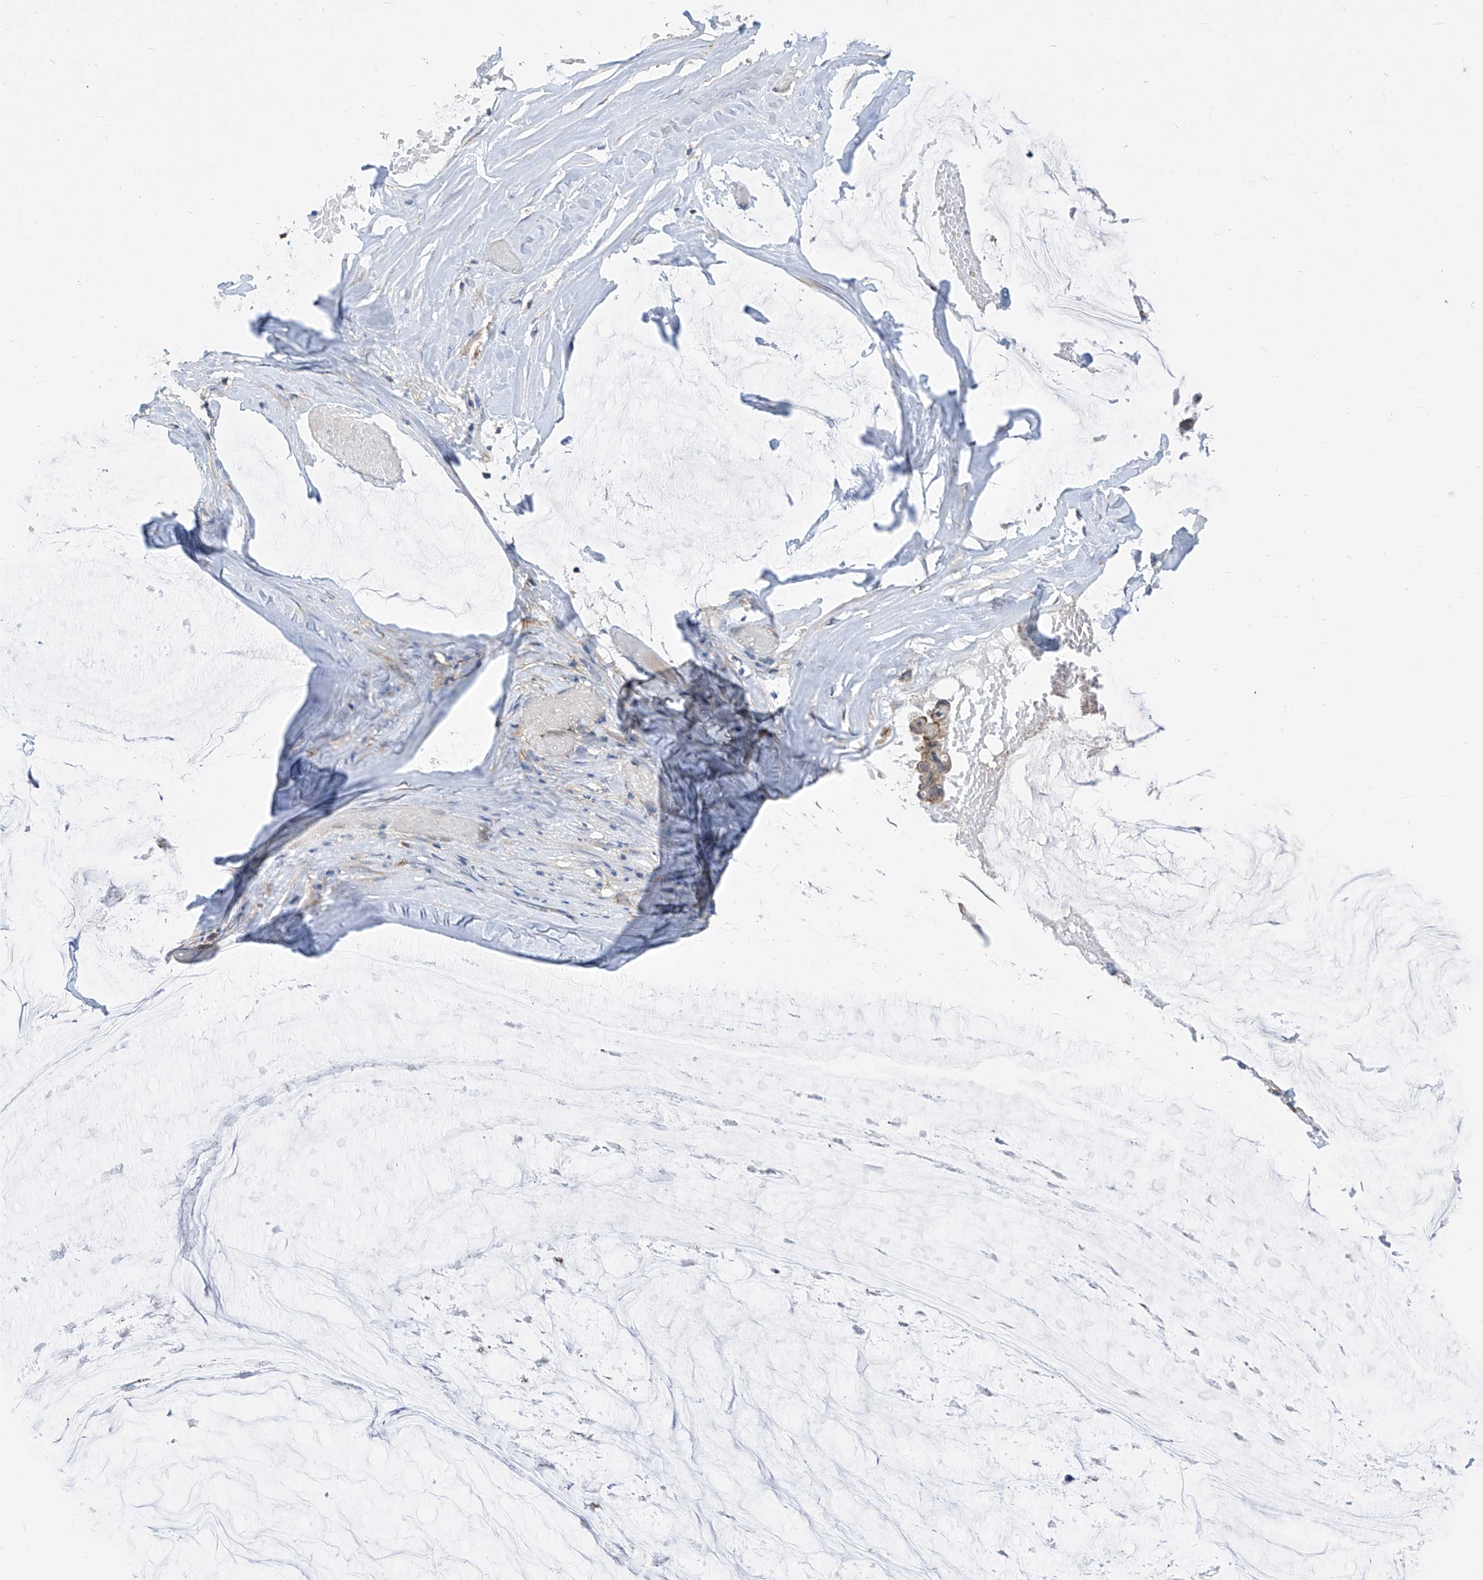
{"staining": {"intensity": "weak", "quantity": "<25%", "location": "cytoplasmic/membranous"}, "tissue": "ovarian cancer", "cell_type": "Tumor cells", "image_type": "cancer", "snomed": [{"axis": "morphology", "description": "Cystadenocarcinoma, mucinous, NOS"}, {"axis": "topography", "description": "Ovary"}], "caption": "High magnification brightfield microscopy of ovarian mucinous cystadenocarcinoma stained with DAB (brown) and counterstained with hematoxylin (blue): tumor cells show no significant positivity.", "gene": "EIF3M", "patient": {"sex": "female", "age": 39}}